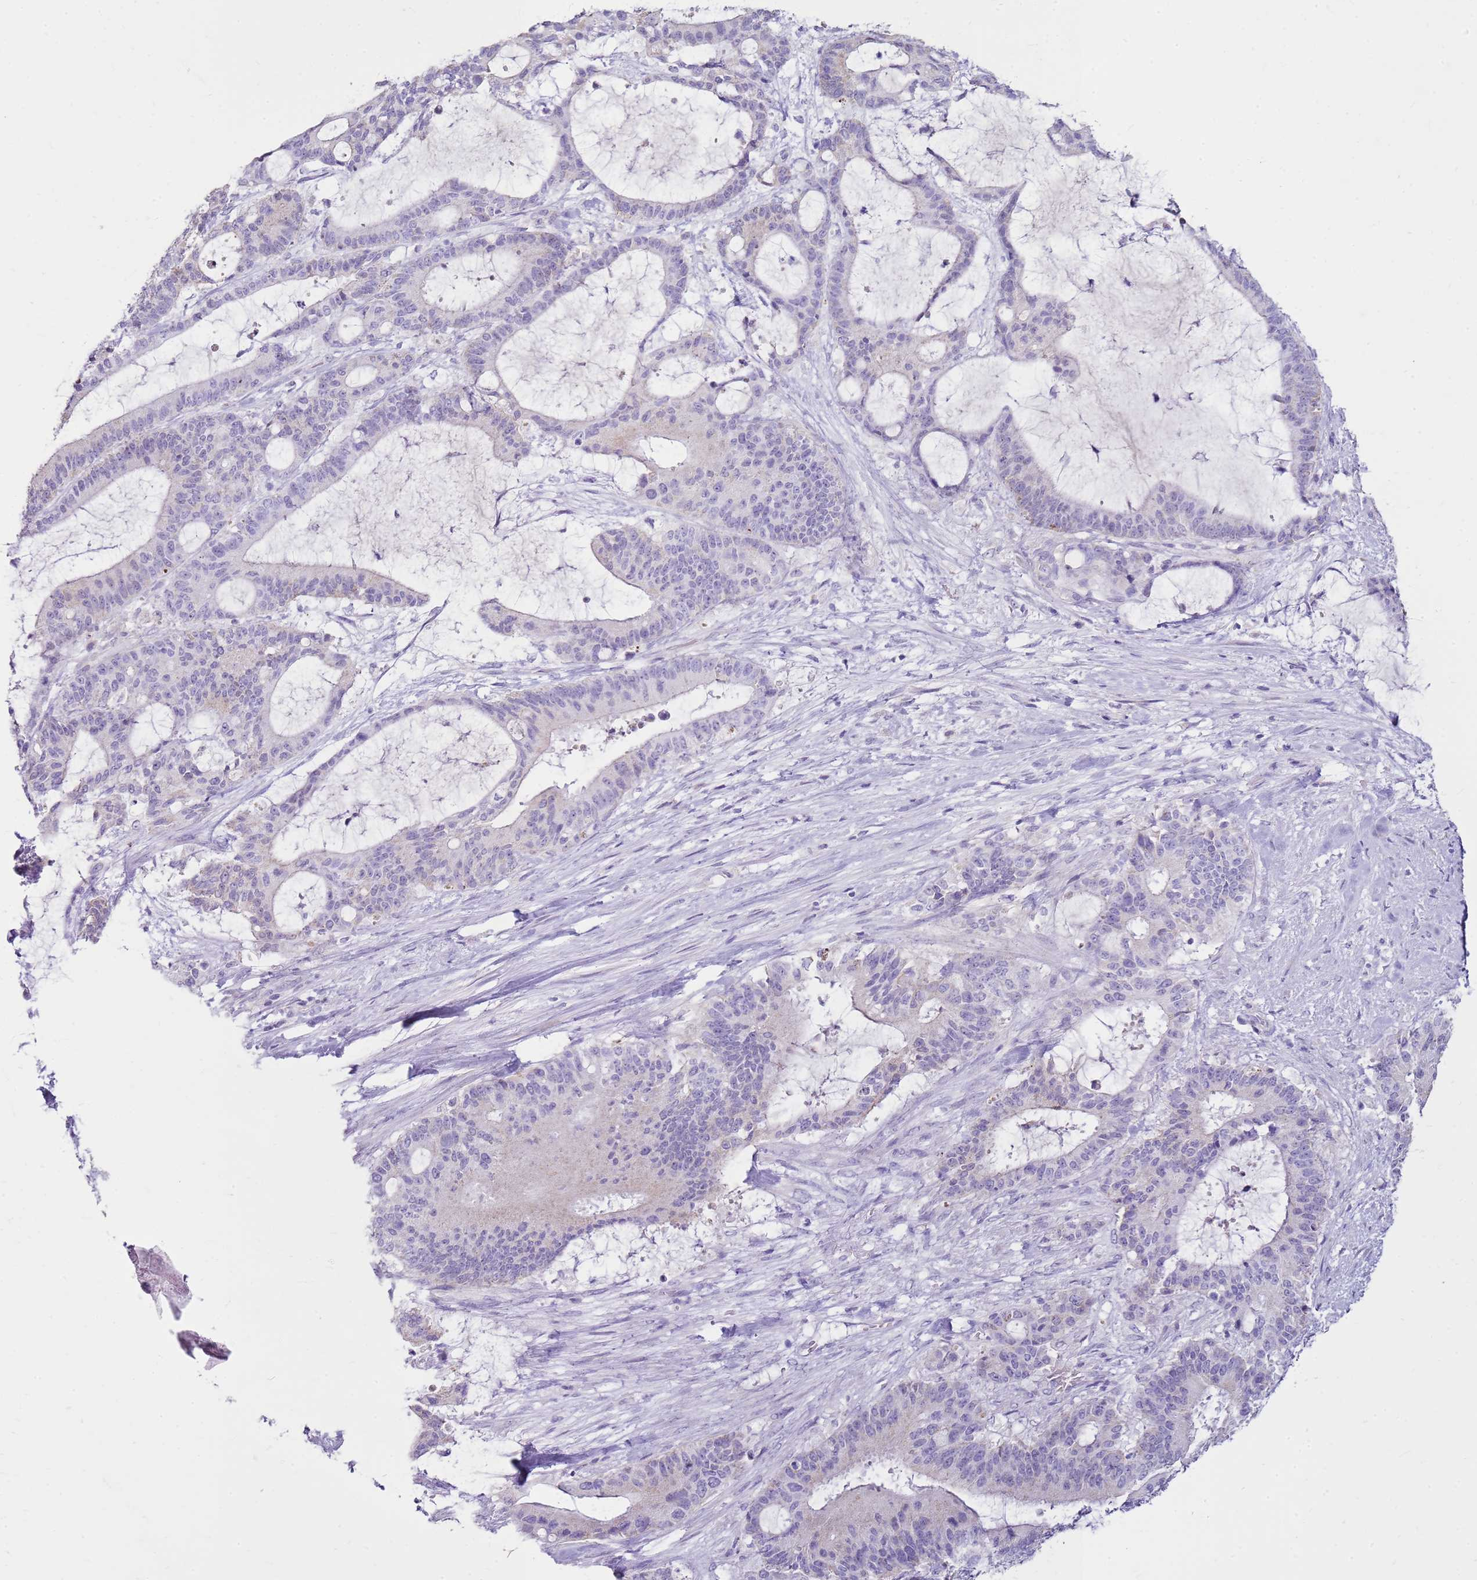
{"staining": {"intensity": "negative", "quantity": "none", "location": "none"}, "tissue": "liver cancer", "cell_type": "Tumor cells", "image_type": "cancer", "snomed": [{"axis": "morphology", "description": "Normal tissue, NOS"}, {"axis": "morphology", "description": "Cholangiocarcinoma"}, {"axis": "topography", "description": "Liver"}, {"axis": "topography", "description": "Peripheral nerve tissue"}], "caption": "Immunohistochemical staining of cholangiocarcinoma (liver) shows no significant positivity in tumor cells. Brightfield microscopy of immunohistochemistry stained with DAB (brown) and hematoxylin (blue), captured at high magnification.", "gene": "FABP2", "patient": {"sex": "female", "age": 73}}